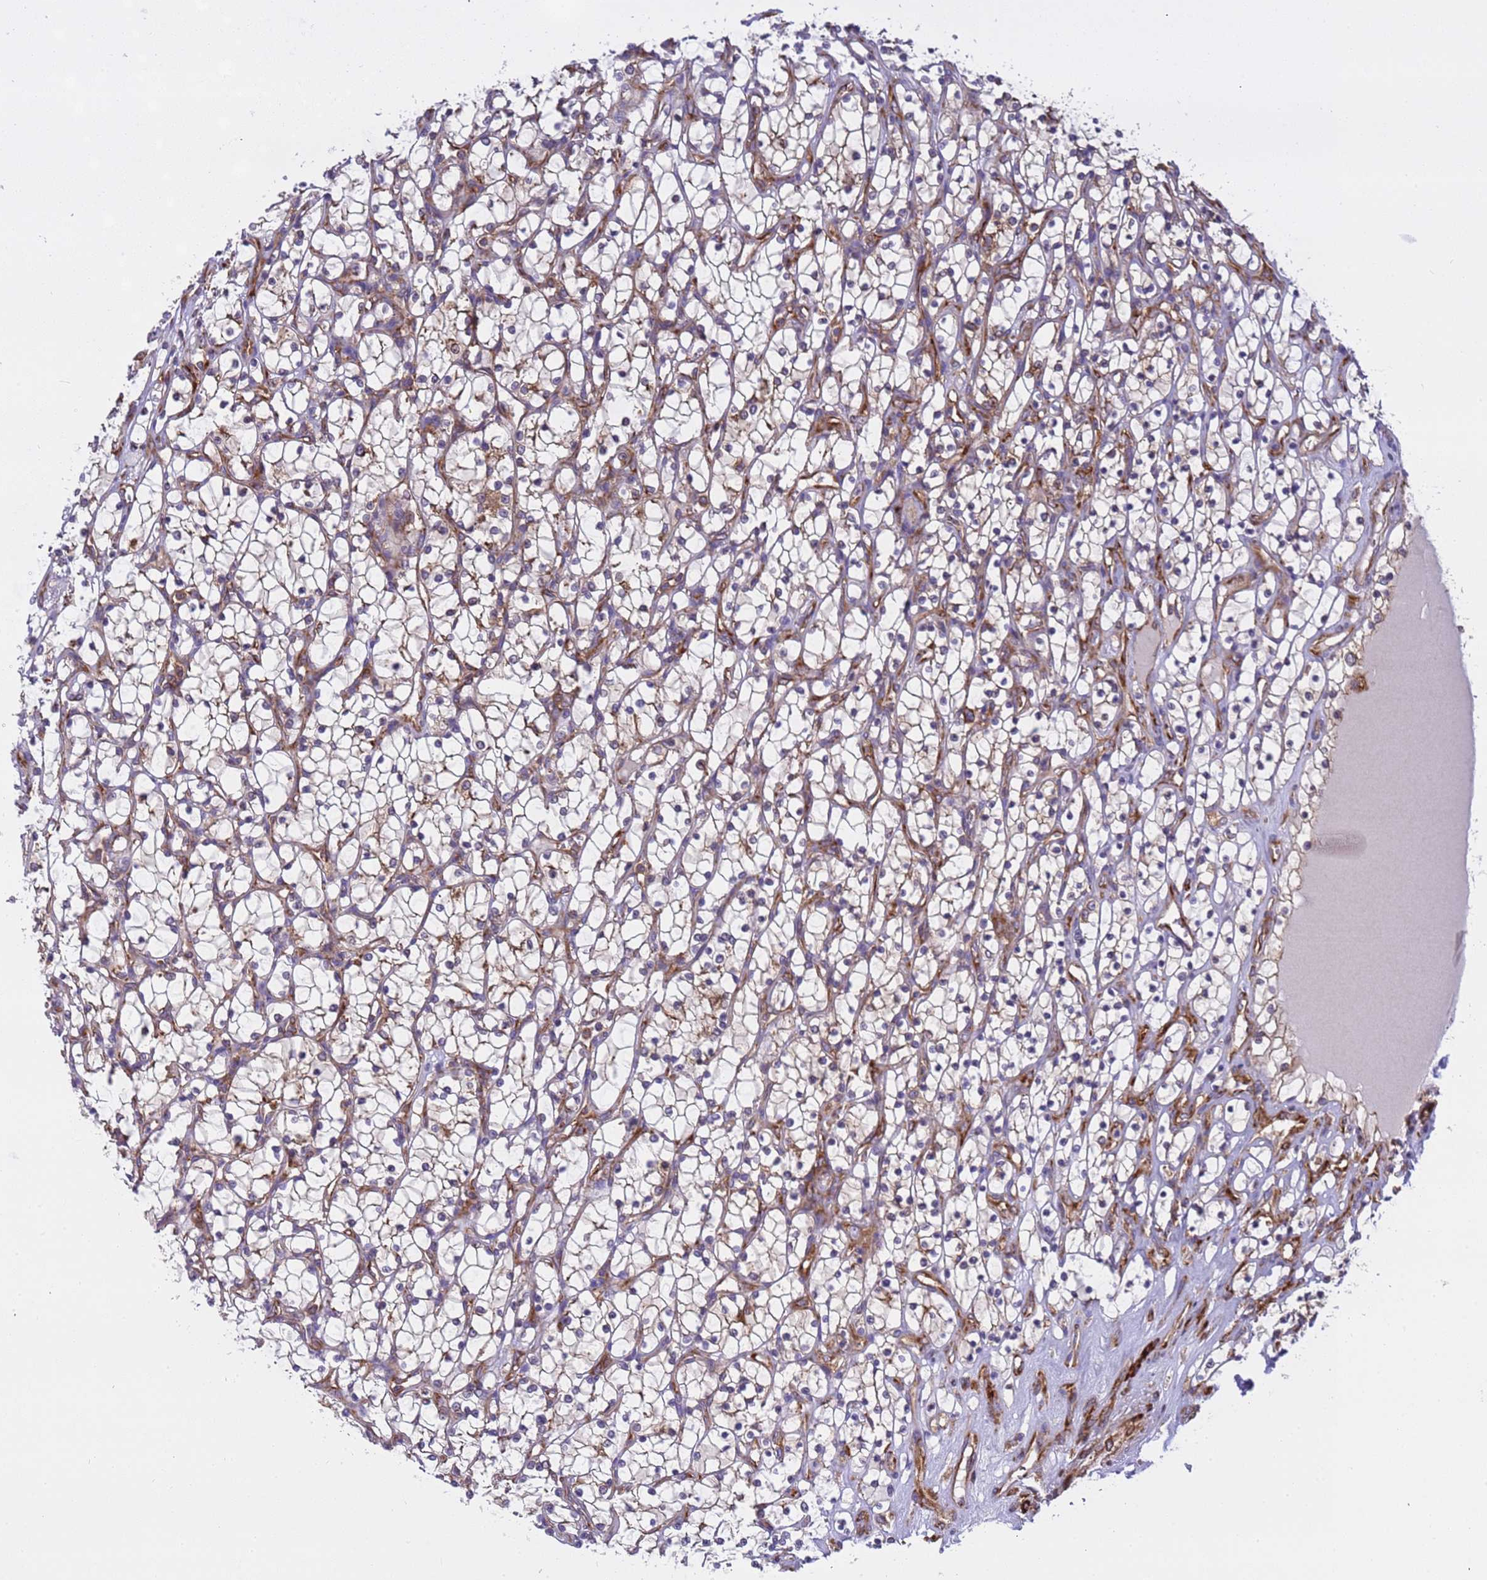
{"staining": {"intensity": "moderate", "quantity": ">75%", "location": "cytoplasmic/membranous"}, "tissue": "renal cancer", "cell_type": "Tumor cells", "image_type": "cancer", "snomed": [{"axis": "morphology", "description": "Adenocarcinoma, NOS"}, {"axis": "topography", "description": "Kidney"}], "caption": "Immunohistochemistry (IHC) of renal adenocarcinoma shows medium levels of moderate cytoplasmic/membranous positivity in approximately >75% of tumor cells.", "gene": "RPL36", "patient": {"sex": "female", "age": 69}}